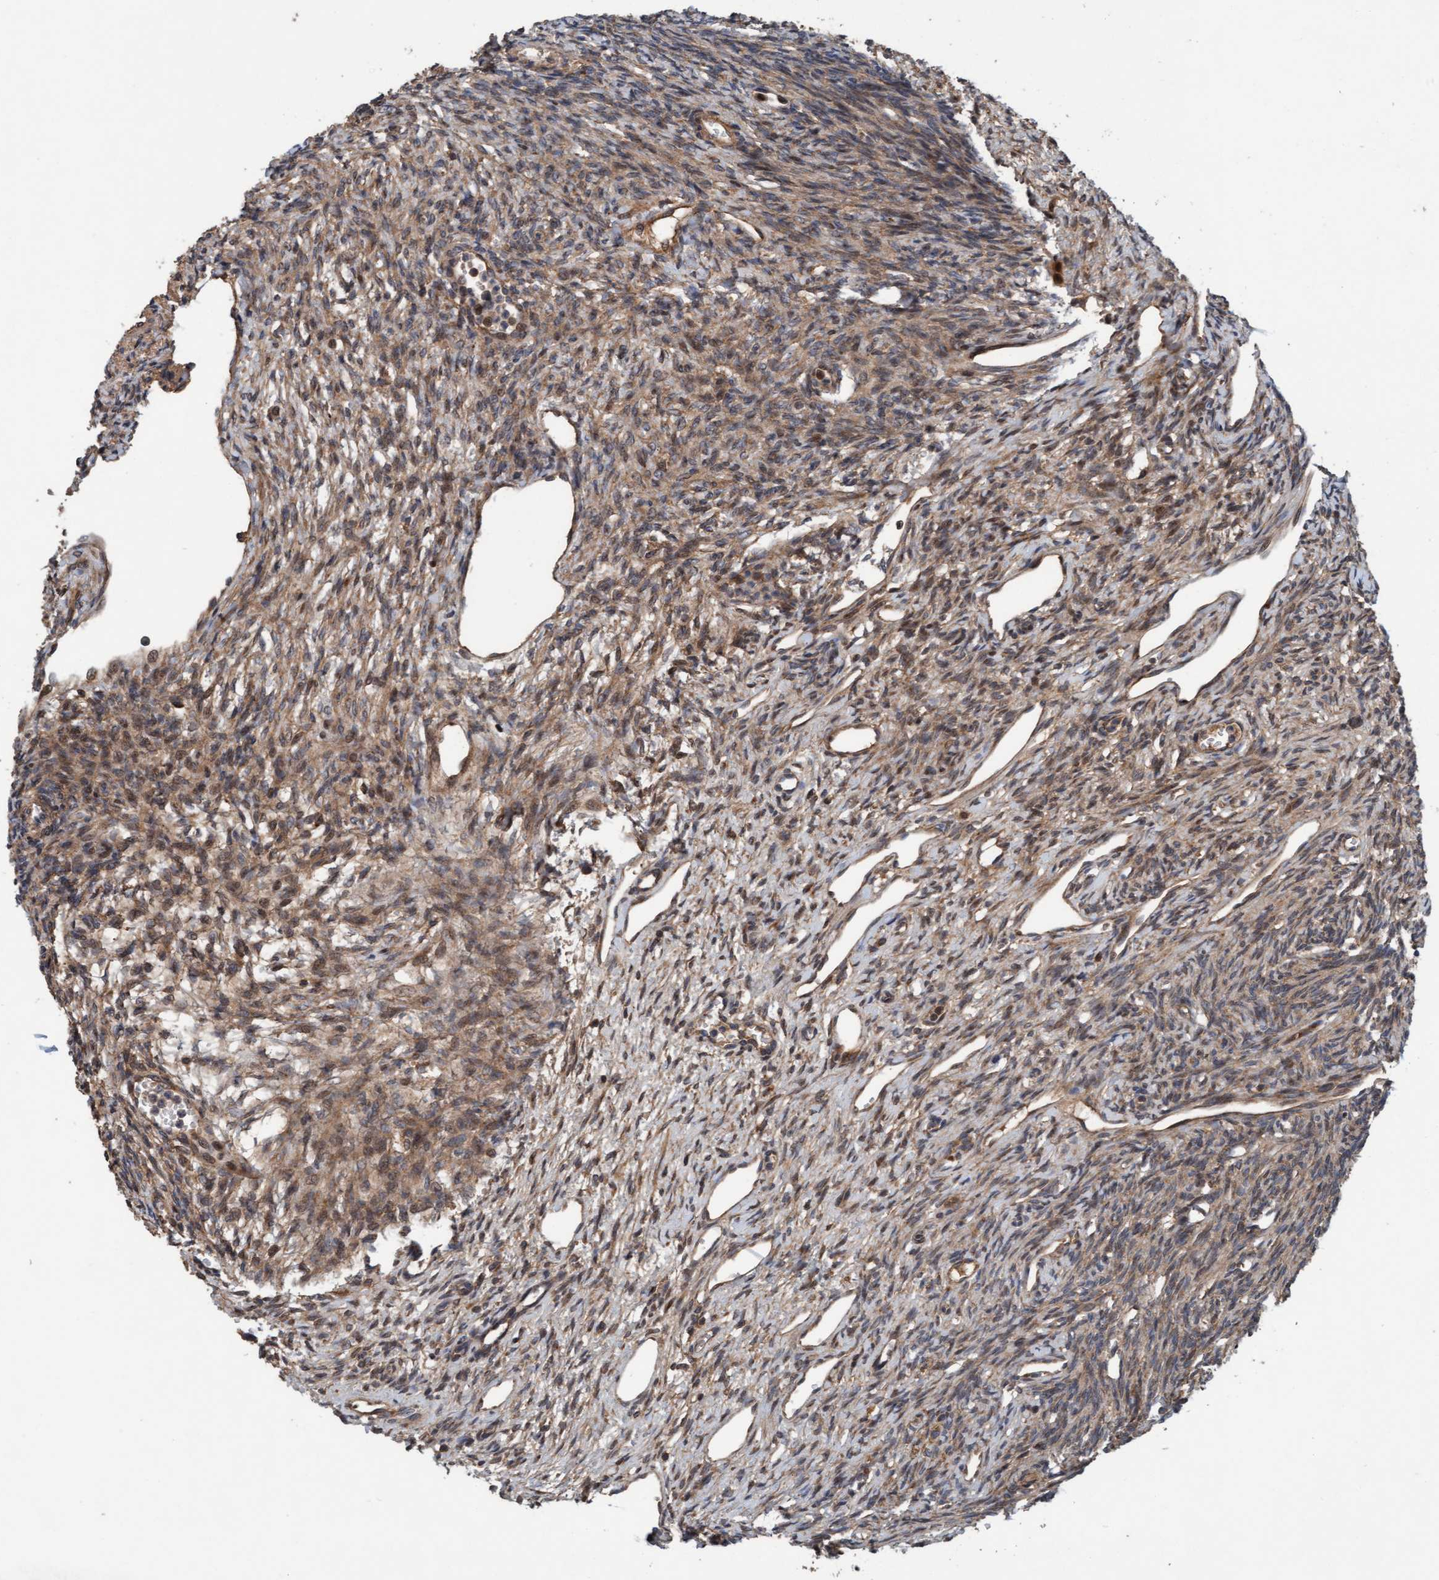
{"staining": {"intensity": "weak", "quantity": "25%-75%", "location": "cytoplasmic/membranous"}, "tissue": "ovary", "cell_type": "Ovarian stroma cells", "image_type": "normal", "snomed": [{"axis": "morphology", "description": "Normal tissue, NOS"}, {"axis": "topography", "description": "Ovary"}], "caption": "High-magnification brightfield microscopy of benign ovary stained with DAB (brown) and counterstained with hematoxylin (blue). ovarian stroma cells exhibit weak cytoplasmic/membranous expression is identified in about25%-75% of cells.", "gene": "MLXIP", "patient": {"sex": "female", "age": 33}}